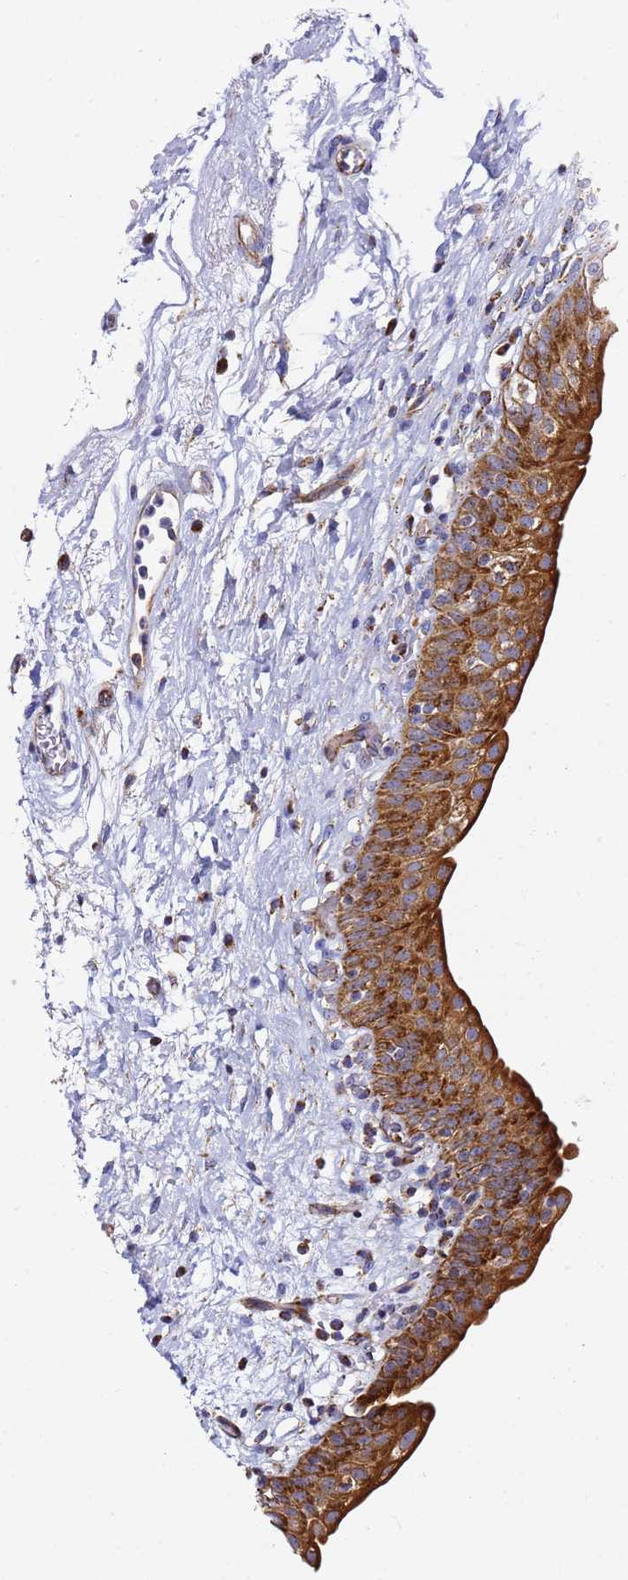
{"staining": {"intensity": "strong", "quantity": ">75%", "location": "cytoplasmic/membranous"}, "tissue": "urinary bladder", "cell_type": "Urothelial cells", "image_type": "normal", "snomed": [{"axis": "morphology", "description": "Normal tissue, NOS"}, {"axis": "topography", "description": "Urinary bladder"}], "caption": "Immunohistochemistry micrograph of benign human urinary bladder stained for a protein (brown), which reveals high levels of strong cytoplasmic/membranous staining in approximately >75% of urothelial cells.", "gene": "NDUFA3", "patient": {"sex": "male", "age": 83}}